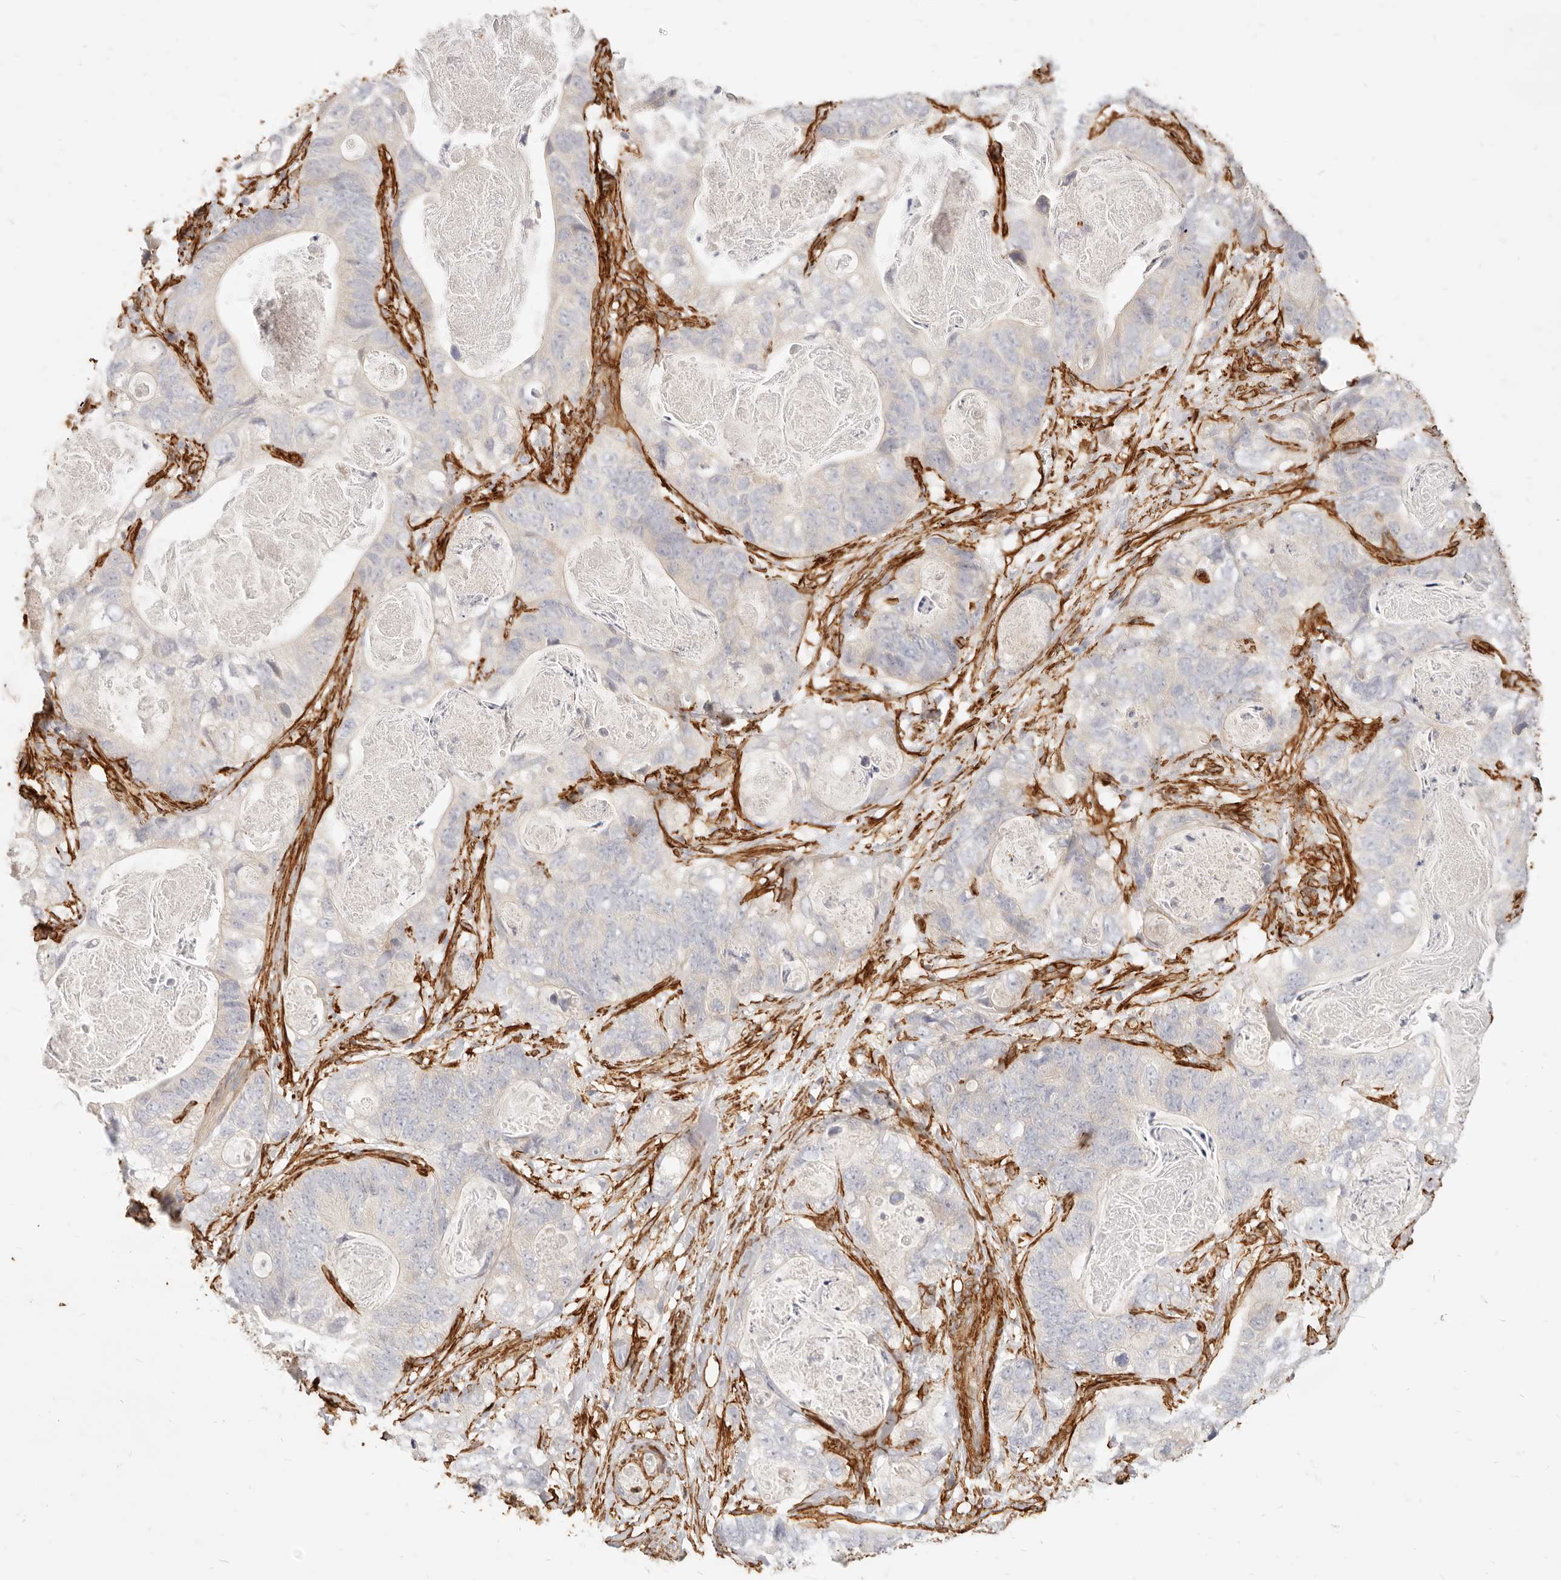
{"staining": {"intensity": "negative", "quantity": "none", "location": "none"}, "tissue": "stomach cancer", "cell_type": "Tumor cells", "image_type": "cancer", "snomed": [{"axis": "morphology", "description": "Normal tissue, NOS"}, {"axis": "morphology", "description": "Adenocarcinoma, NOS"}, {"axis": "topography", "description": "Stomach"}], "caption": "Stomach adenocarcinoma was stained to show a protein in brown. There is no significant positivity in tumor cells.", "gene": "TMTC2", "patient": {"sex": "female", "age": 89}}